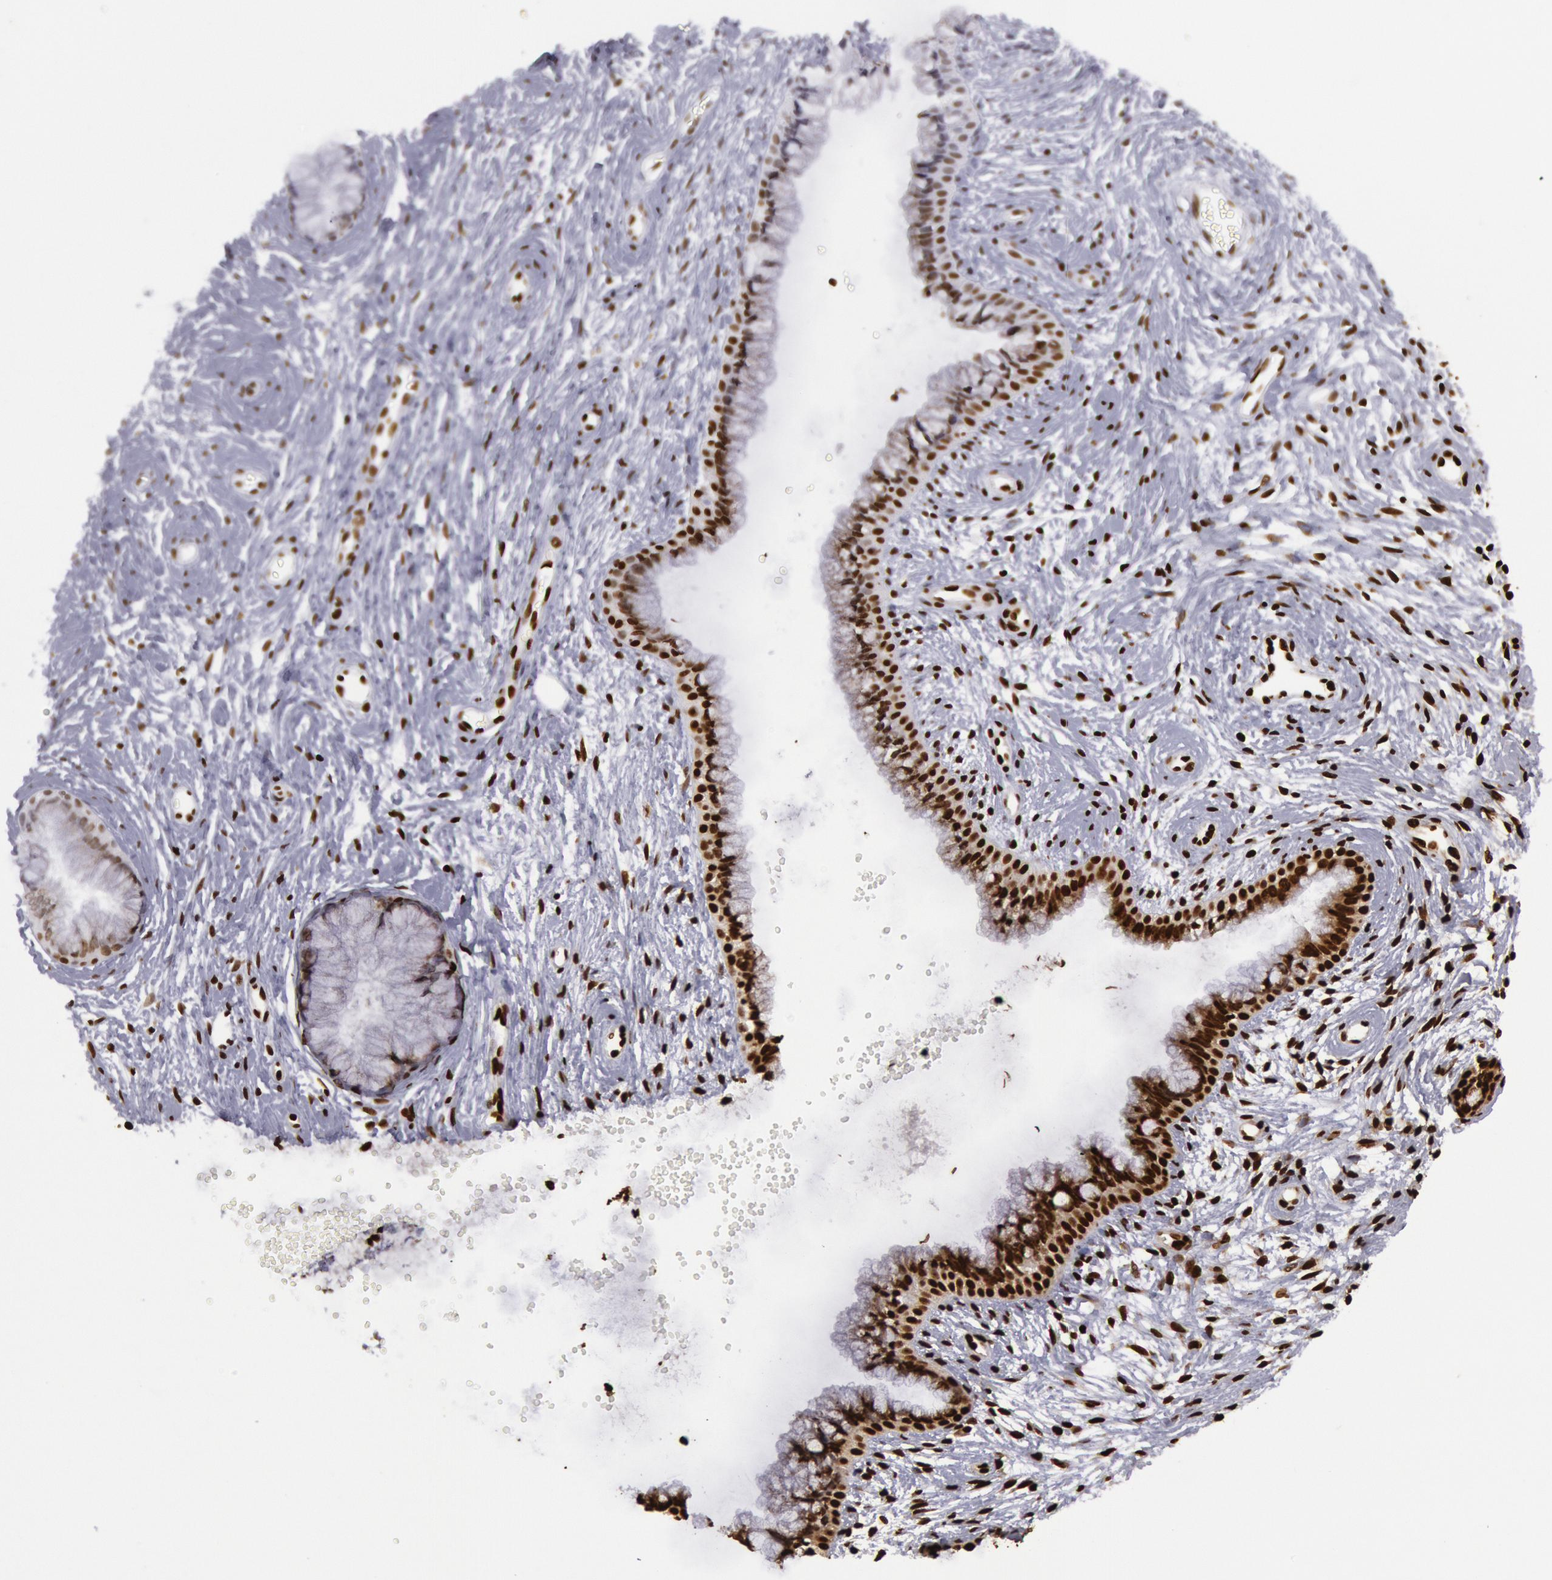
{"staining": {"intensity": "strong", "quantity": ">75%", "location": "nuclear"}, "tissue": "cervix", "cell_type": "Glandular cells", "image_type": "normal", "snomed": [{"axis": "morphology", "description": "Normal tissue, NOS"}, {"axis": "topography", "description": "Cervix"}], "caption": "IHC image of unremarkable cervix stained for a protein (brown), which exhibits high levels of strong nuclear positivity in about >75% of glandular cells.", "gene": "H3", "patient": {"sex": "female", "age": 39}}